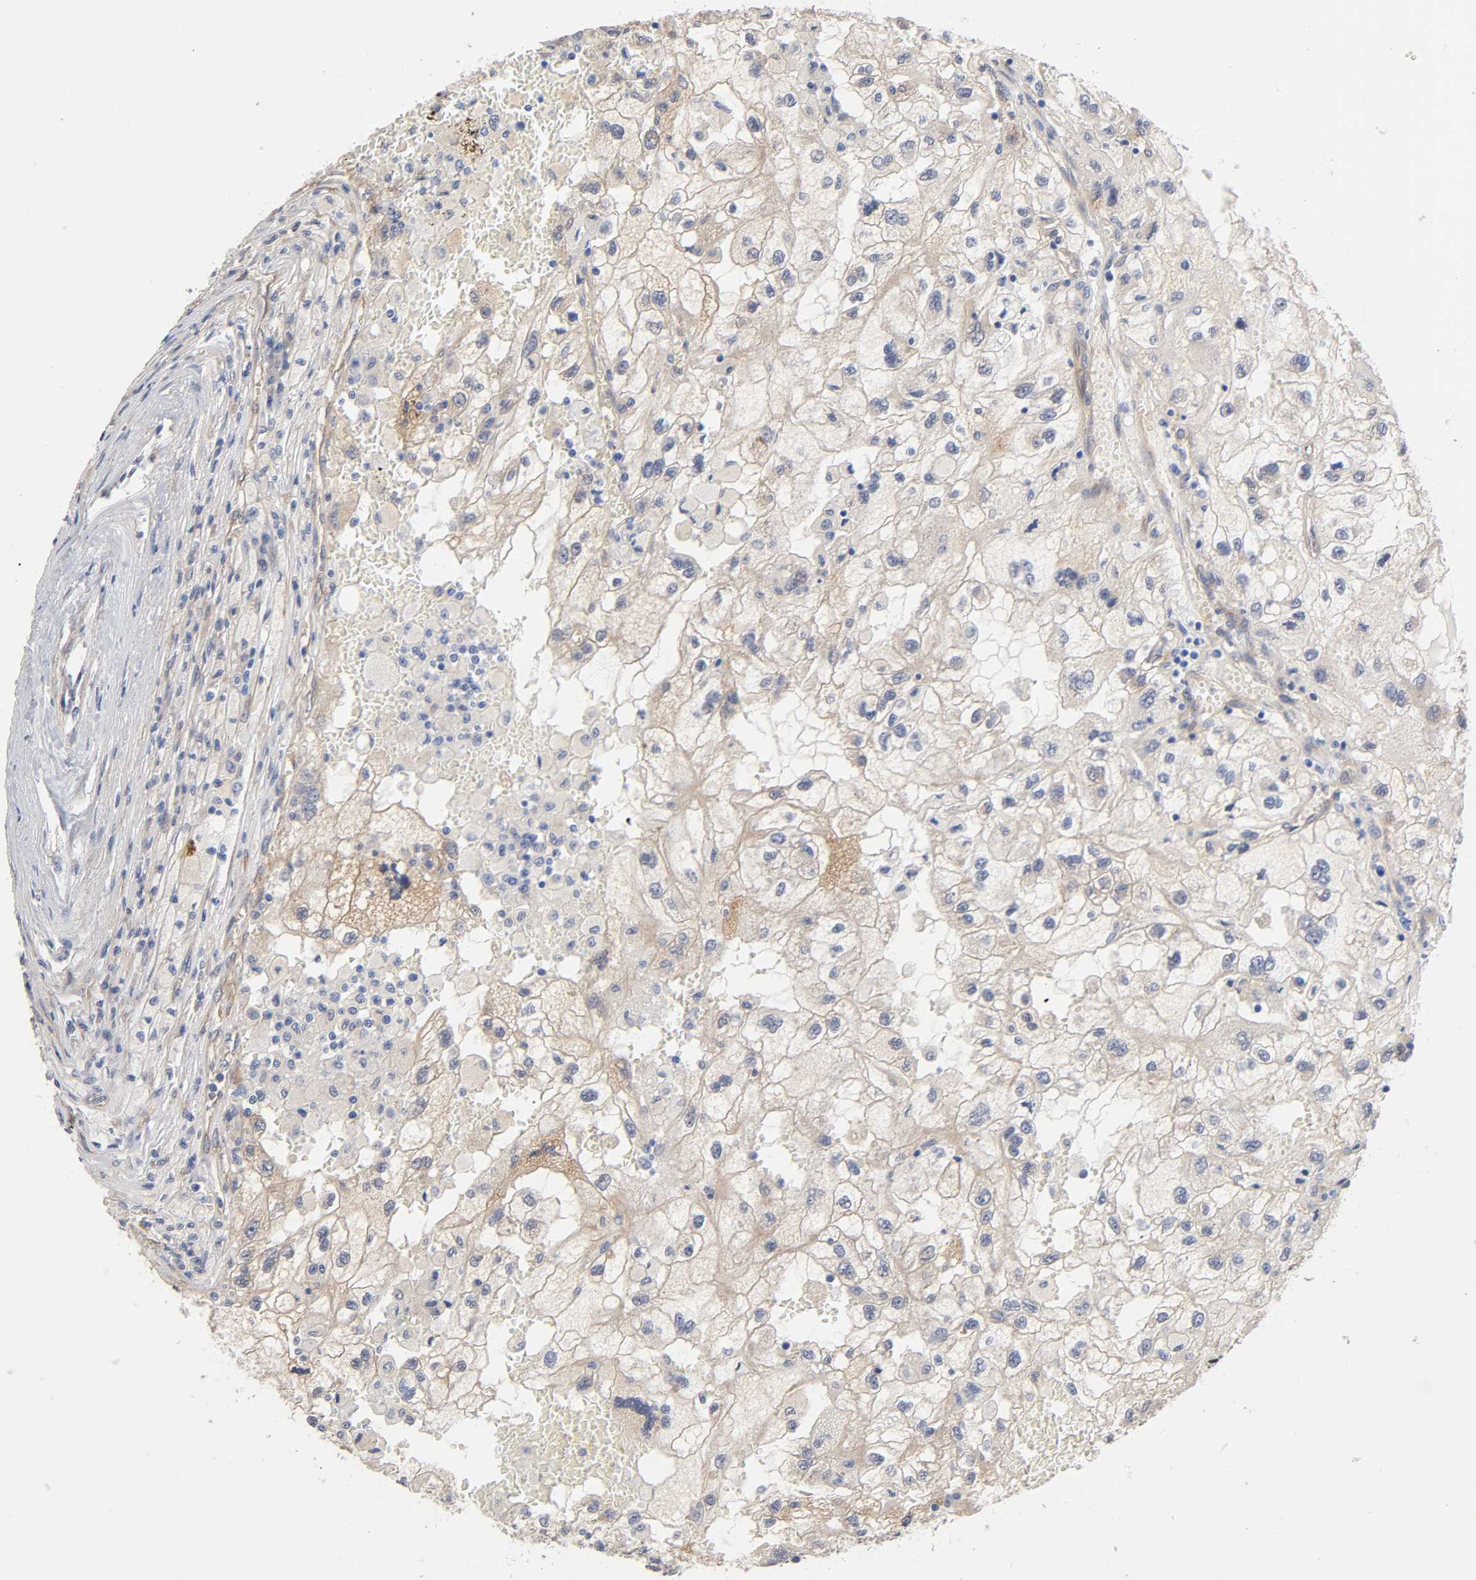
{"staining": {"intensity": "negative", "quantity": "none", "location": "none"}, "tissue": "renal cancer", "cell_type": "Tumor cells", "image_type": "cancer", "snomed": [{"axis": "morphology", "description": "Normal tissue, NOS"}, {"axis": "morphology", "description": "Adenocarcinoma, NOS"}, {"axis": "topography", "description": "Kidney"}], "caption": "Protein analysis of renal cancer exhibits no significant staining in tumor cells. (Brightfield microscopy of DAB IHC at high magnification).", "gene": "RAB13", "patient": {"sex": "male", "age": 71}}